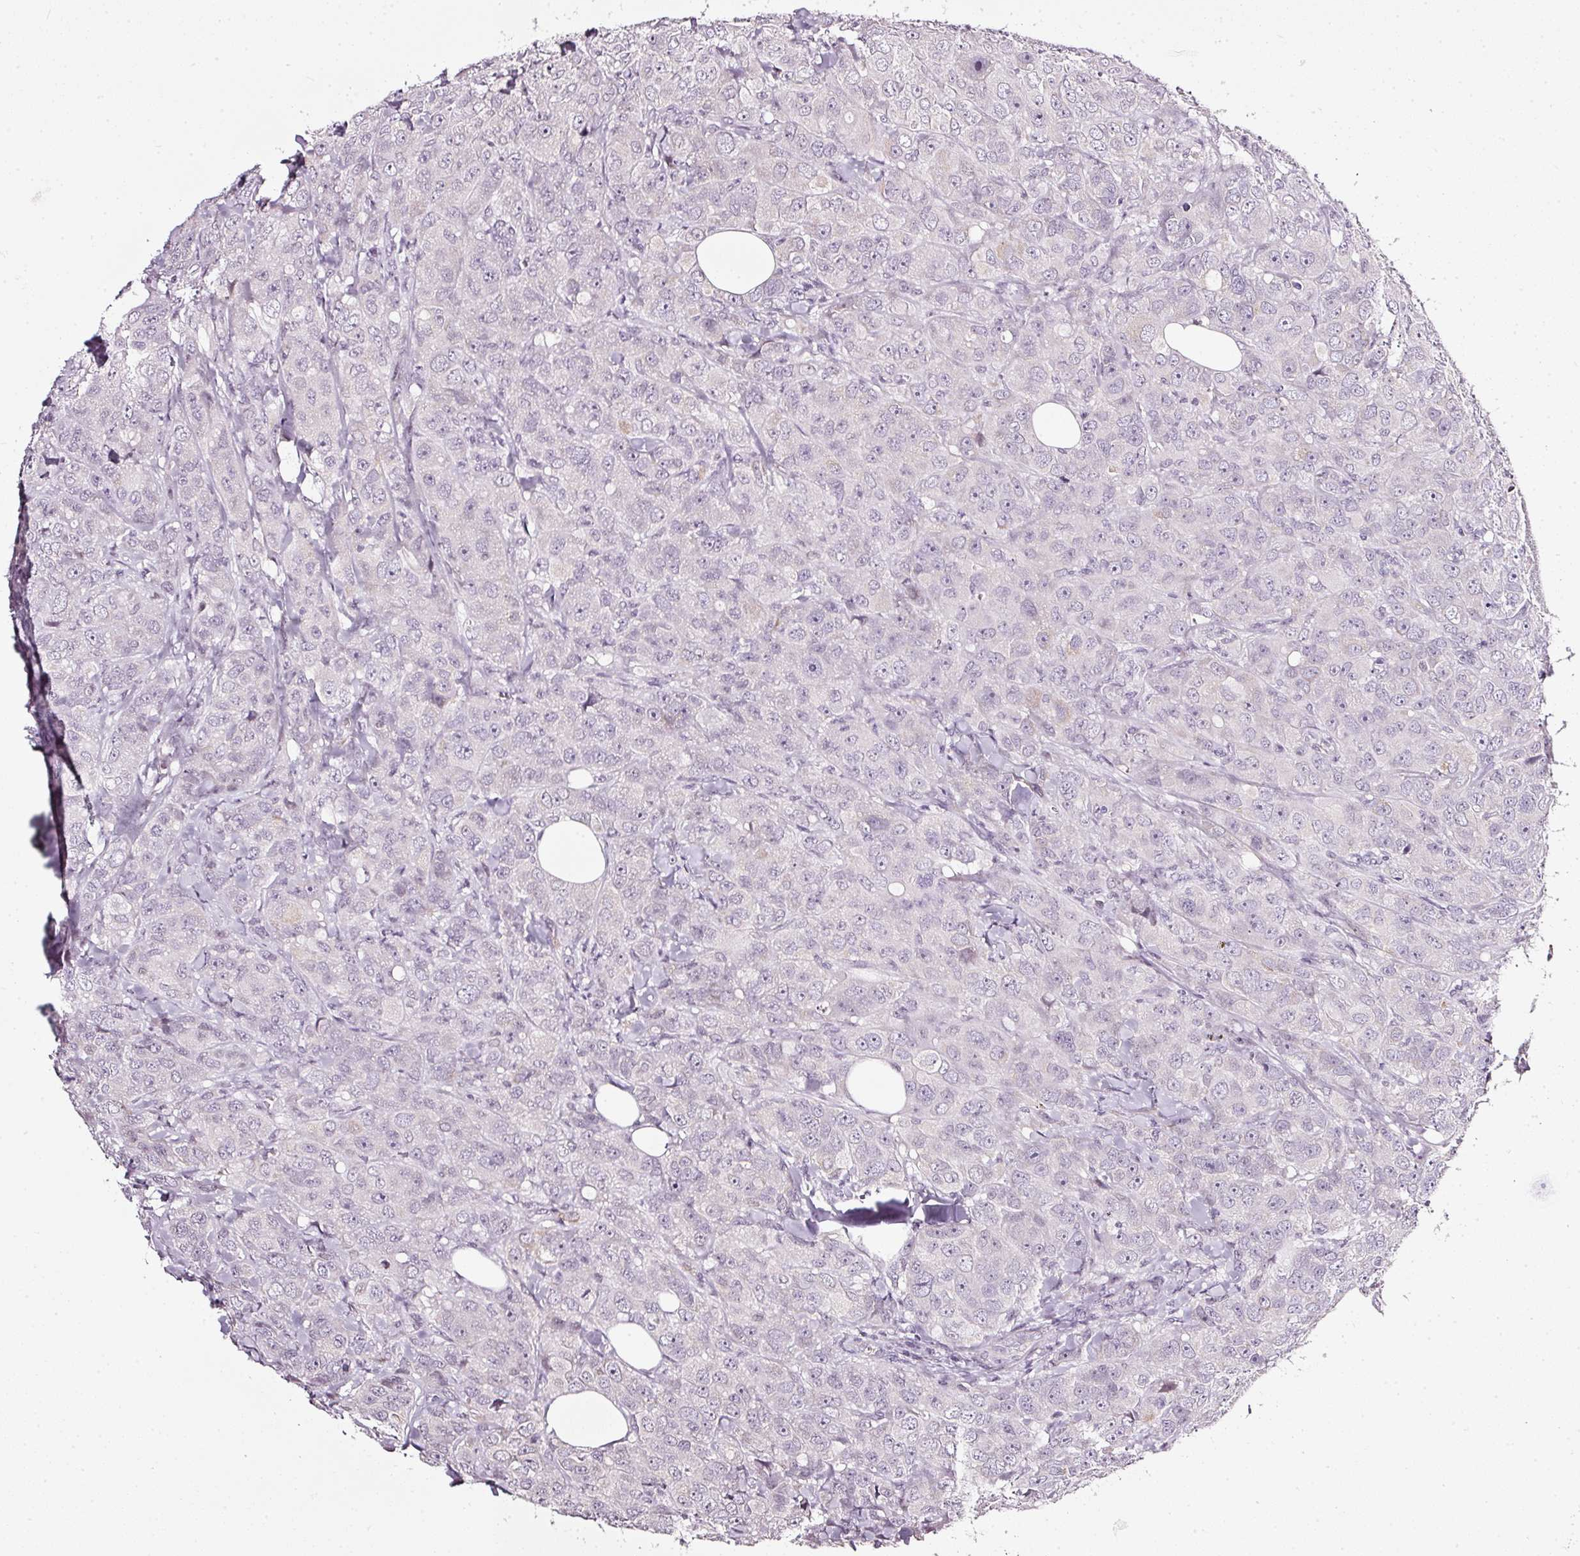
{"staining": {"intensity": "negative", "quantity": "none", "location": "none"}, "tissue": "breast cancer", "cell_type": "Tumor cells", "image_type": "cancer", "snomed": [{"axis": "morphology", "description": "Duct carcinoma"}, {"axis": "topography", "description": "Breast"}], "caption": "Tumor cells are negative for brown protein staining in breast cancer.", "gene": "NRDE2", "patient": {"sex": "female", "age": 43}}